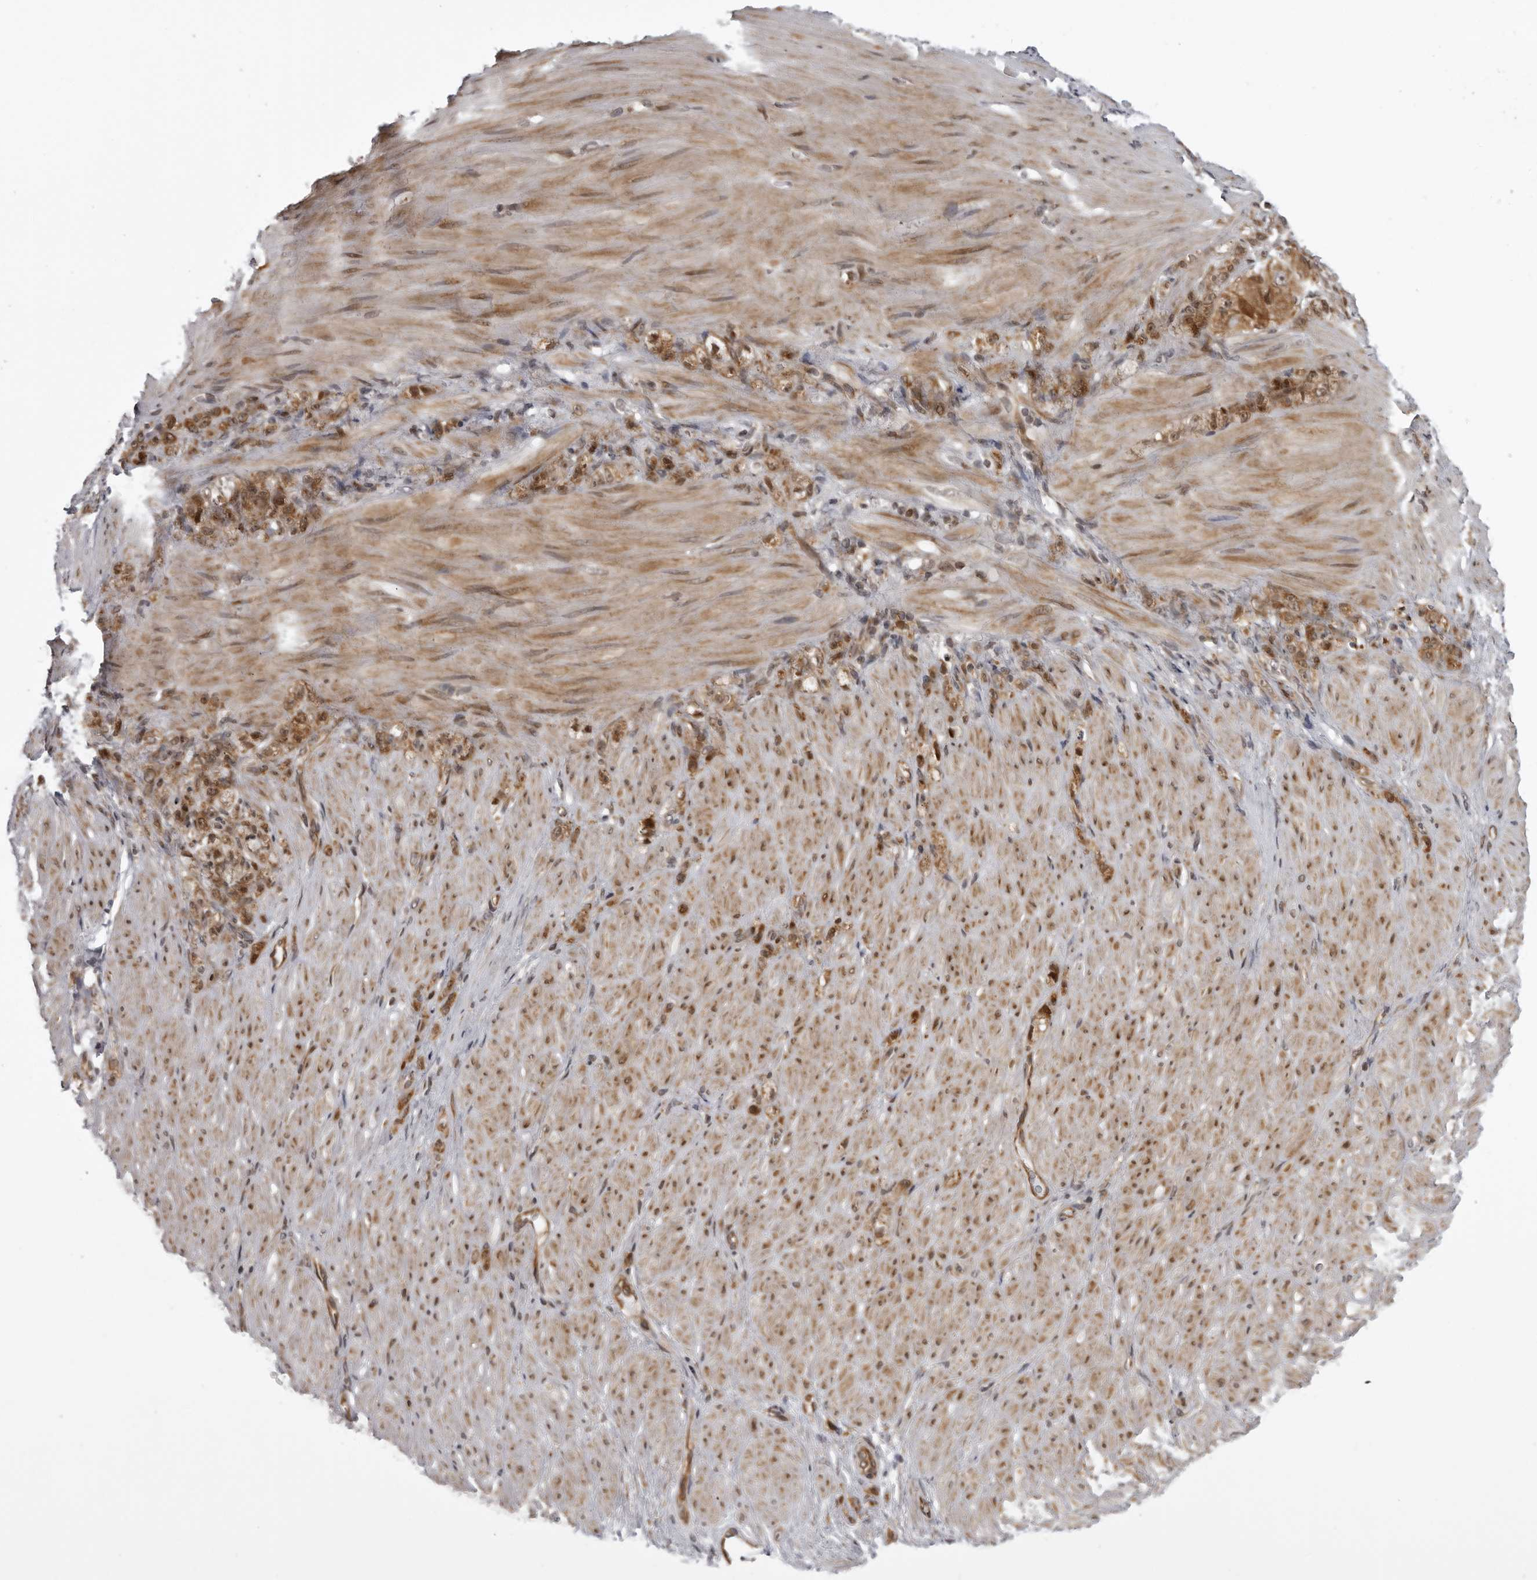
{"staining": {"intensity": "strong", "quantity": ">75%", "location": "cytoplasmic/membranous"}, "tissue": "stomach cancer", "cell_type": "Tumor cells", "image_type": "cancer", "snomed": [{"axis": "morphology", "description": "Normal tissue, NOS"}, {"axis": "morphology", "description": "Adenocarcinoma, NOS"}, {"axis": "topography", "description": "Stomach"}], "caption": "Immunohistochemical staining of stomach adenocarcinoma reveals high levels of strong cytoplasmic/membranous positivity in about >75% of tumor cells.", "gene": "GCSAML", "patient": {"sex": "male", "age": 82}}